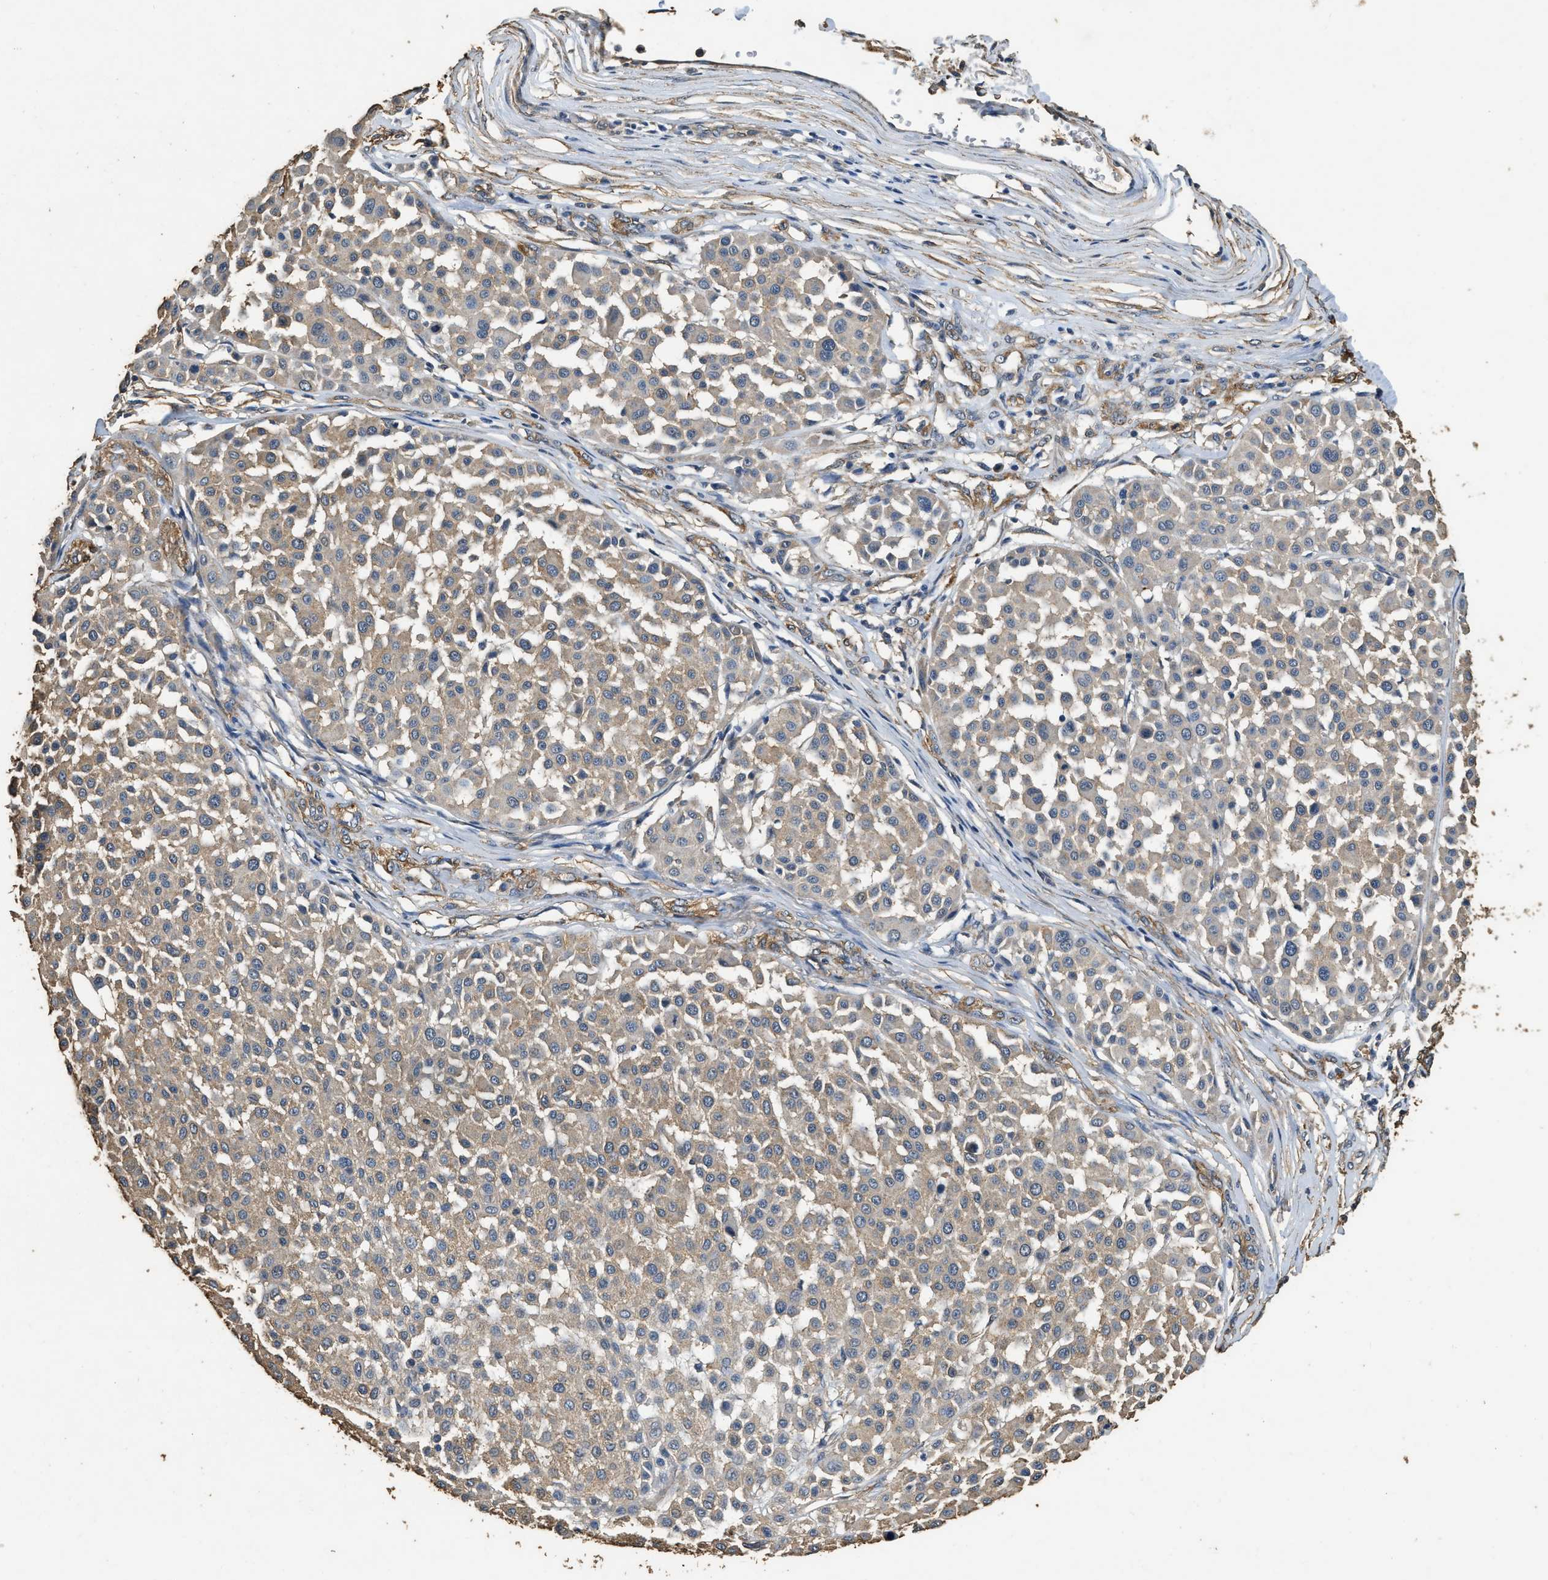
{"staining": {"intensity": "weak", "quantity": ">75%", "location": "cytoplasmic/membranous"}, "tissue": "melanoma", "cell_type": "Tumor cells", "image_type": "cancer", "snomed": [{"axis": "morphology", "description": "Malignant melanoma, Metastatic site"}, {"axis": "topography", "description": "Soft tissue"}], "caption": "There is low levels of weak cytoplasmic/membranous expression in tumor cells of melanoma, as demonstrated by immunohistochemical staining (brown color).", "gene": "MIB1", "patient": {"sex": "male", "age": 41}}